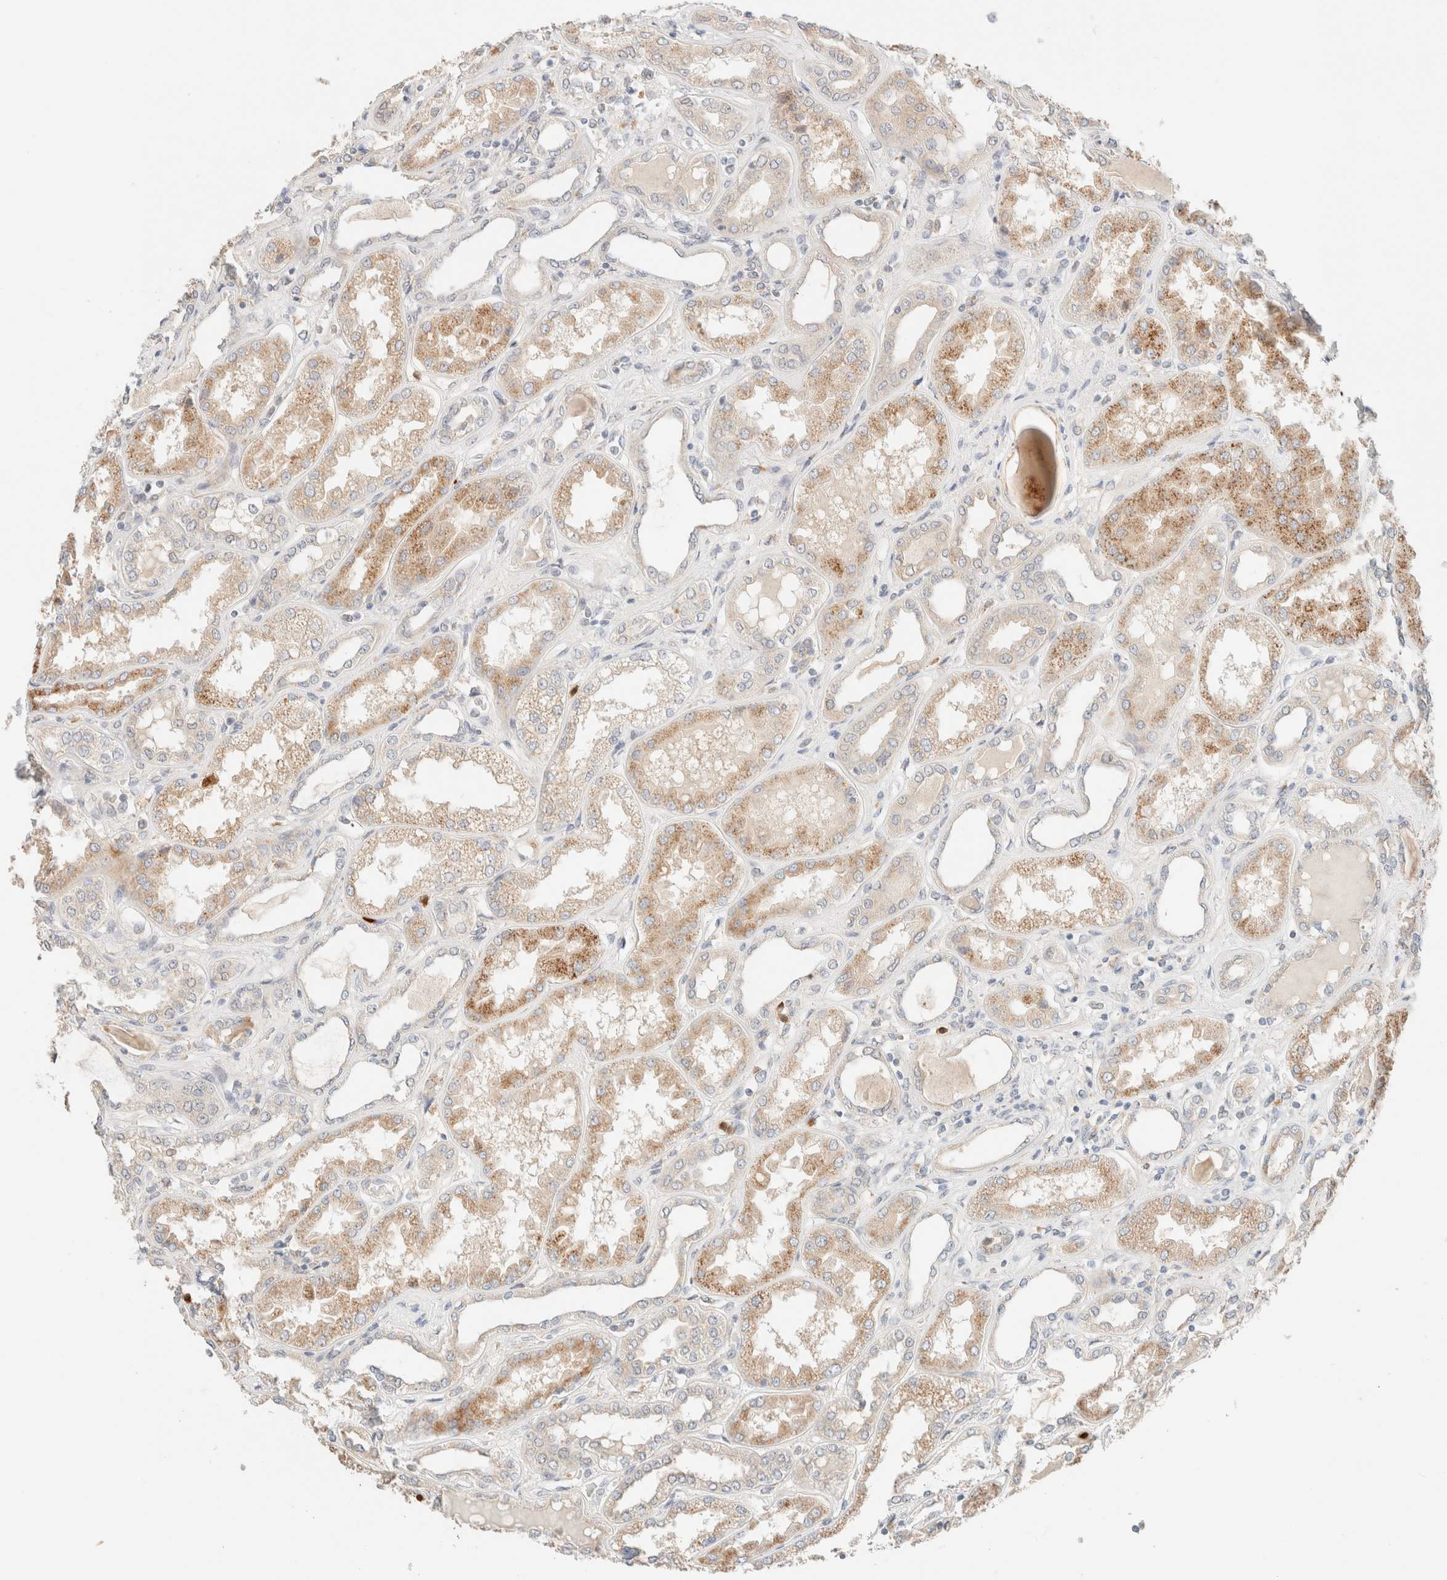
{"staining": {"intensity": "moderate", "quantity": ">75%", "location": "cytoplasmic/membranous"}, "tissue": "kidney", "cell_type": "Cells in glomeruli", "image_type": "normal", "snomed": [{"axis": "morphology", "description": "Normal tissue, NOS"}, {"axis": "topography", "description": "Kidney"}], "caption": "Protein staining demonstrates moderate cytoplasmic/membranous positivity in about >75% of cells in glomeruli in normal kidney. (Brightfield microscopy of DAB IHC at high magnification).", "gene": "SGSM2", "patient": {"sex": "female", "age": 56}}